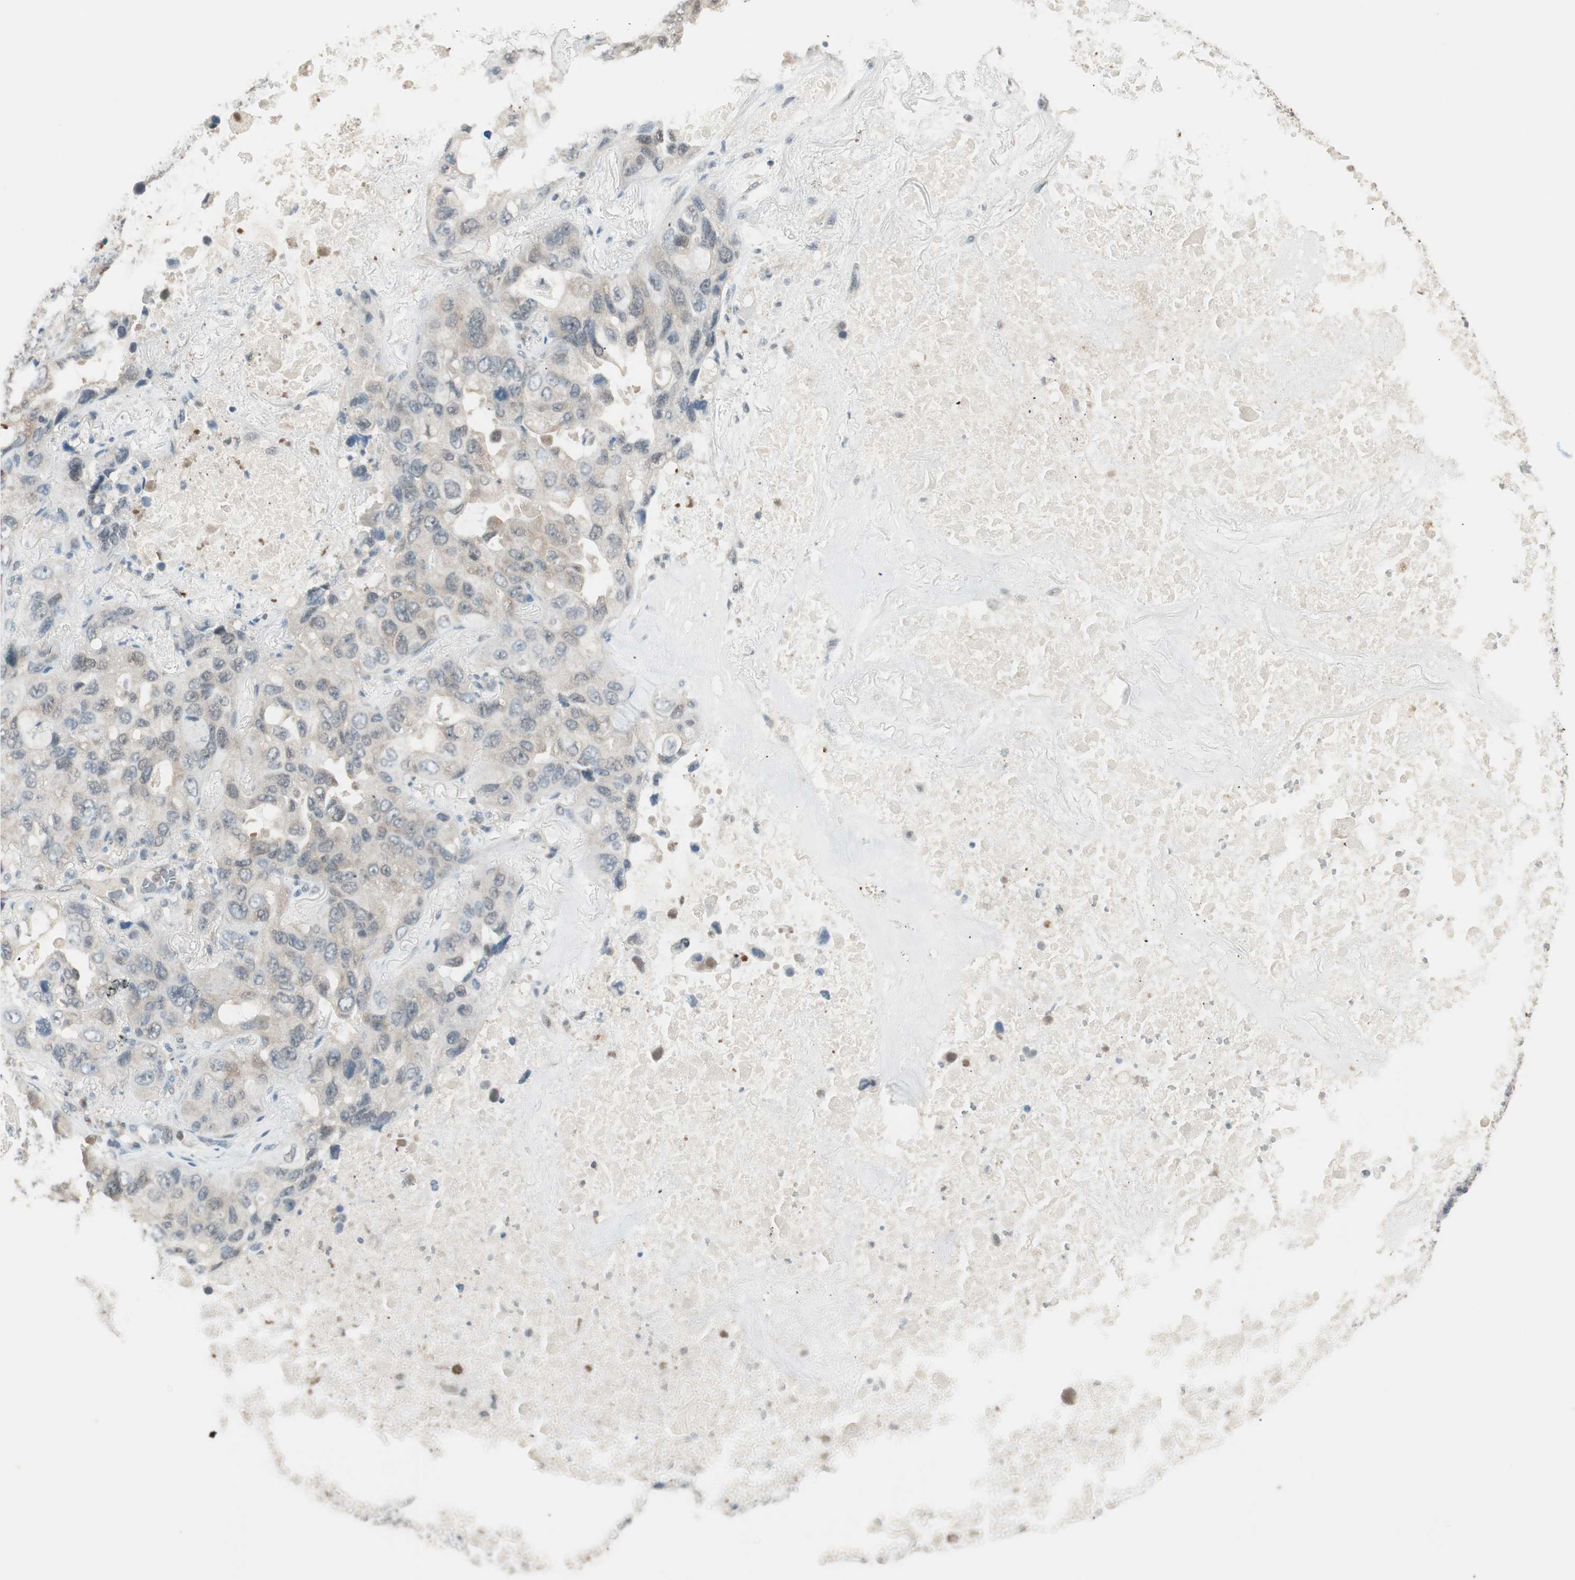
{"staining": {"intensity": "weak", "quantity": "<25%", "location": "cytoplasmic/membranous"}, "tissue": "lung cancer", "cell_type": "Tumor cells", "image_type": "cancer", "snomed": [{"axis": "morphology", "description": "Squamous cell carcinoma, NOS"}, {"axis": "topography", "description": "Lung"}], "caption": "Image shows no protein expression in tumor cells of squamous cell carcinoma (lung) tissue.", "gene": "USP5", "patient": {"sex": "female", "age": 73}}